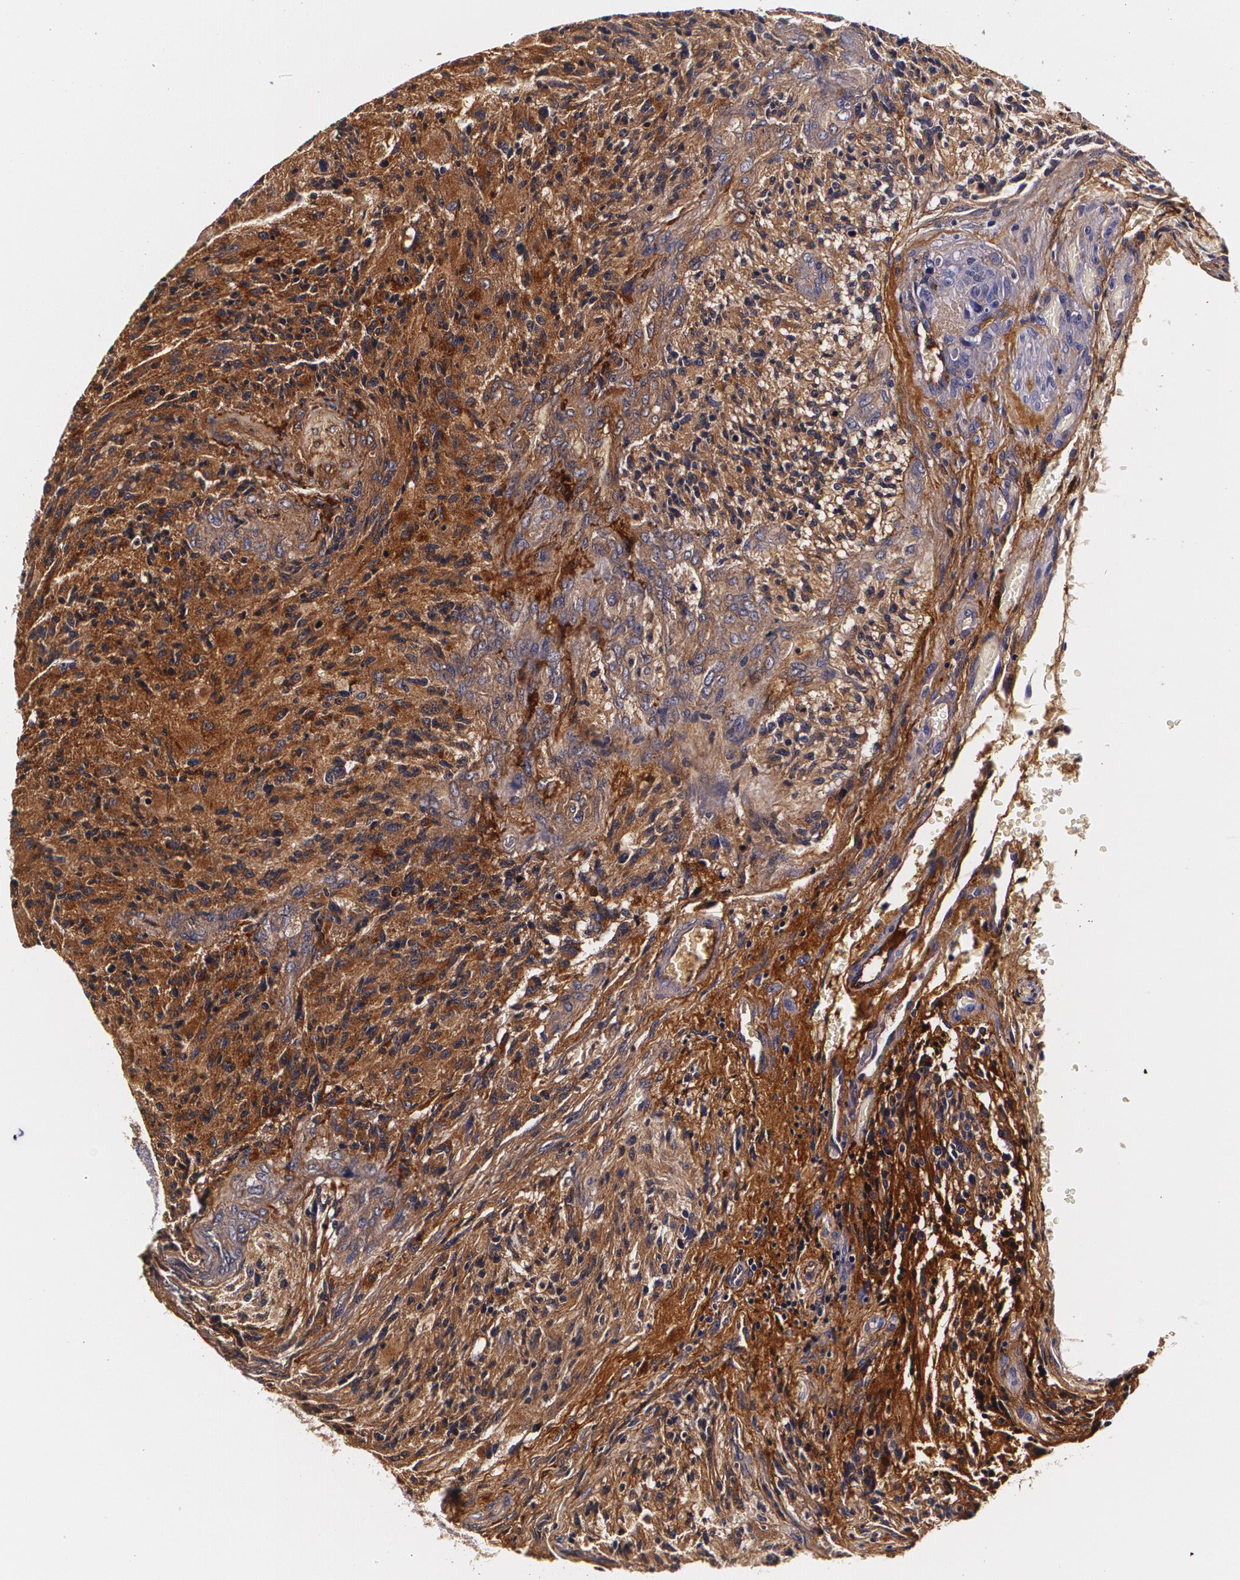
{"staining": {"intensity": "moderate", "quantity": ">75%", "location": "cytoplasmic/membranous"}, "tissue": "glioma", "cell_type": "Tumor cells", "image_type": "cancer", "snomed": [{"axis": "morphology", "description": "Normal tissue, NOS"}, {"axis": "morphology", "description": "Glioma, malignant, High grade"}, {"axis": "topography", "description": "Cerebral cortex"}], "caption": "Protein expression analysis of human high-grade glioma (malignant) reveals moderate cytoplasmic/membranous expression in about >75% of tumor cells. (Brightfield microscopy of DAB IHC at high magnification).", "gene": "TTR", "patient": {"sex": "male", "age": 56}}